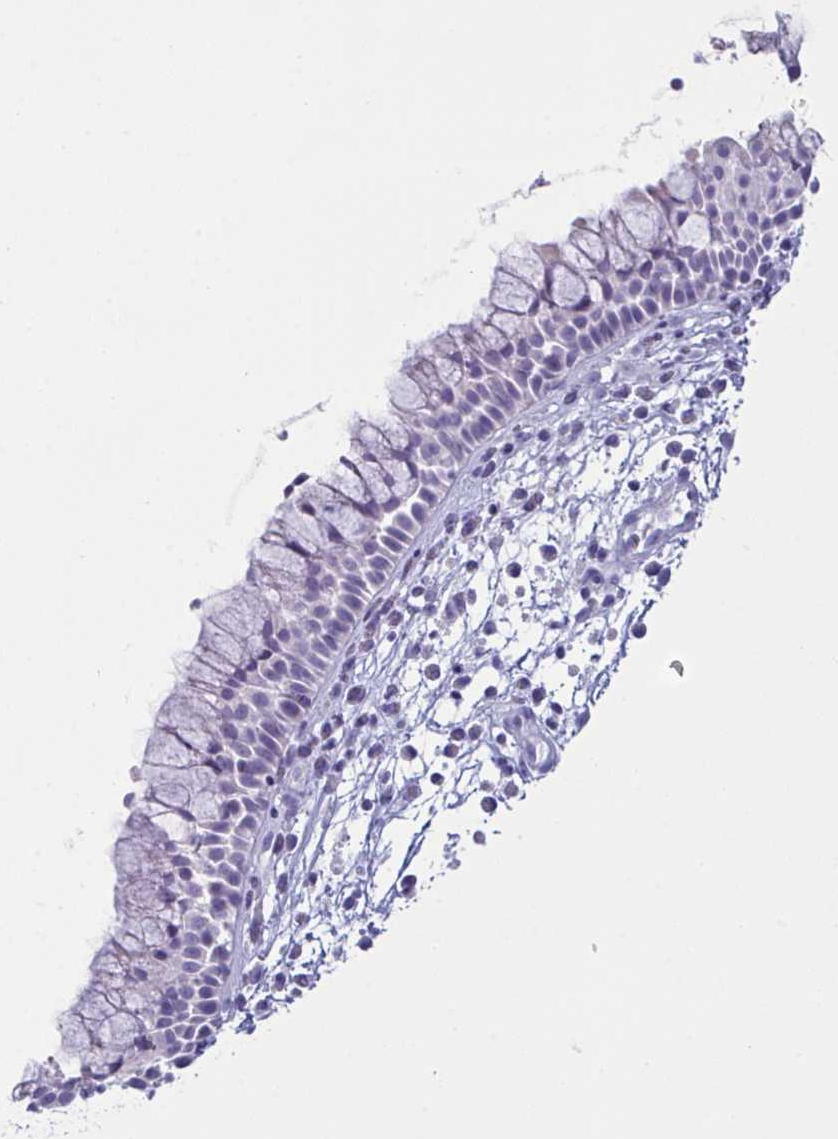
{"staining": {"intensity": "moderate", "quantity": "<25%", "location": "cytoplasmic/membranous"}, "tissue": "nasopharynx", "cell_type": "Respiratory epithelial cells", "image_type": "normal", "snomed": [{"axis": "morphology", "description": "Normal tissue, NOS"}, {"axis": "topography", "description": "Nasopharynx"}], "caption": "Nasopharynx stained for a protein displays moderate cytoplasmic/membranous positivity in respiratory epithelial cells. The staining was performed using DAB (3,3'-diaminobenzidine) to visualize the protein expression in brown, while the nuclei were stained in blue with hematoxylin (Magnification: 20x).", "gene": "BBS1", "patient": {"sex": "male", "age": 56}}